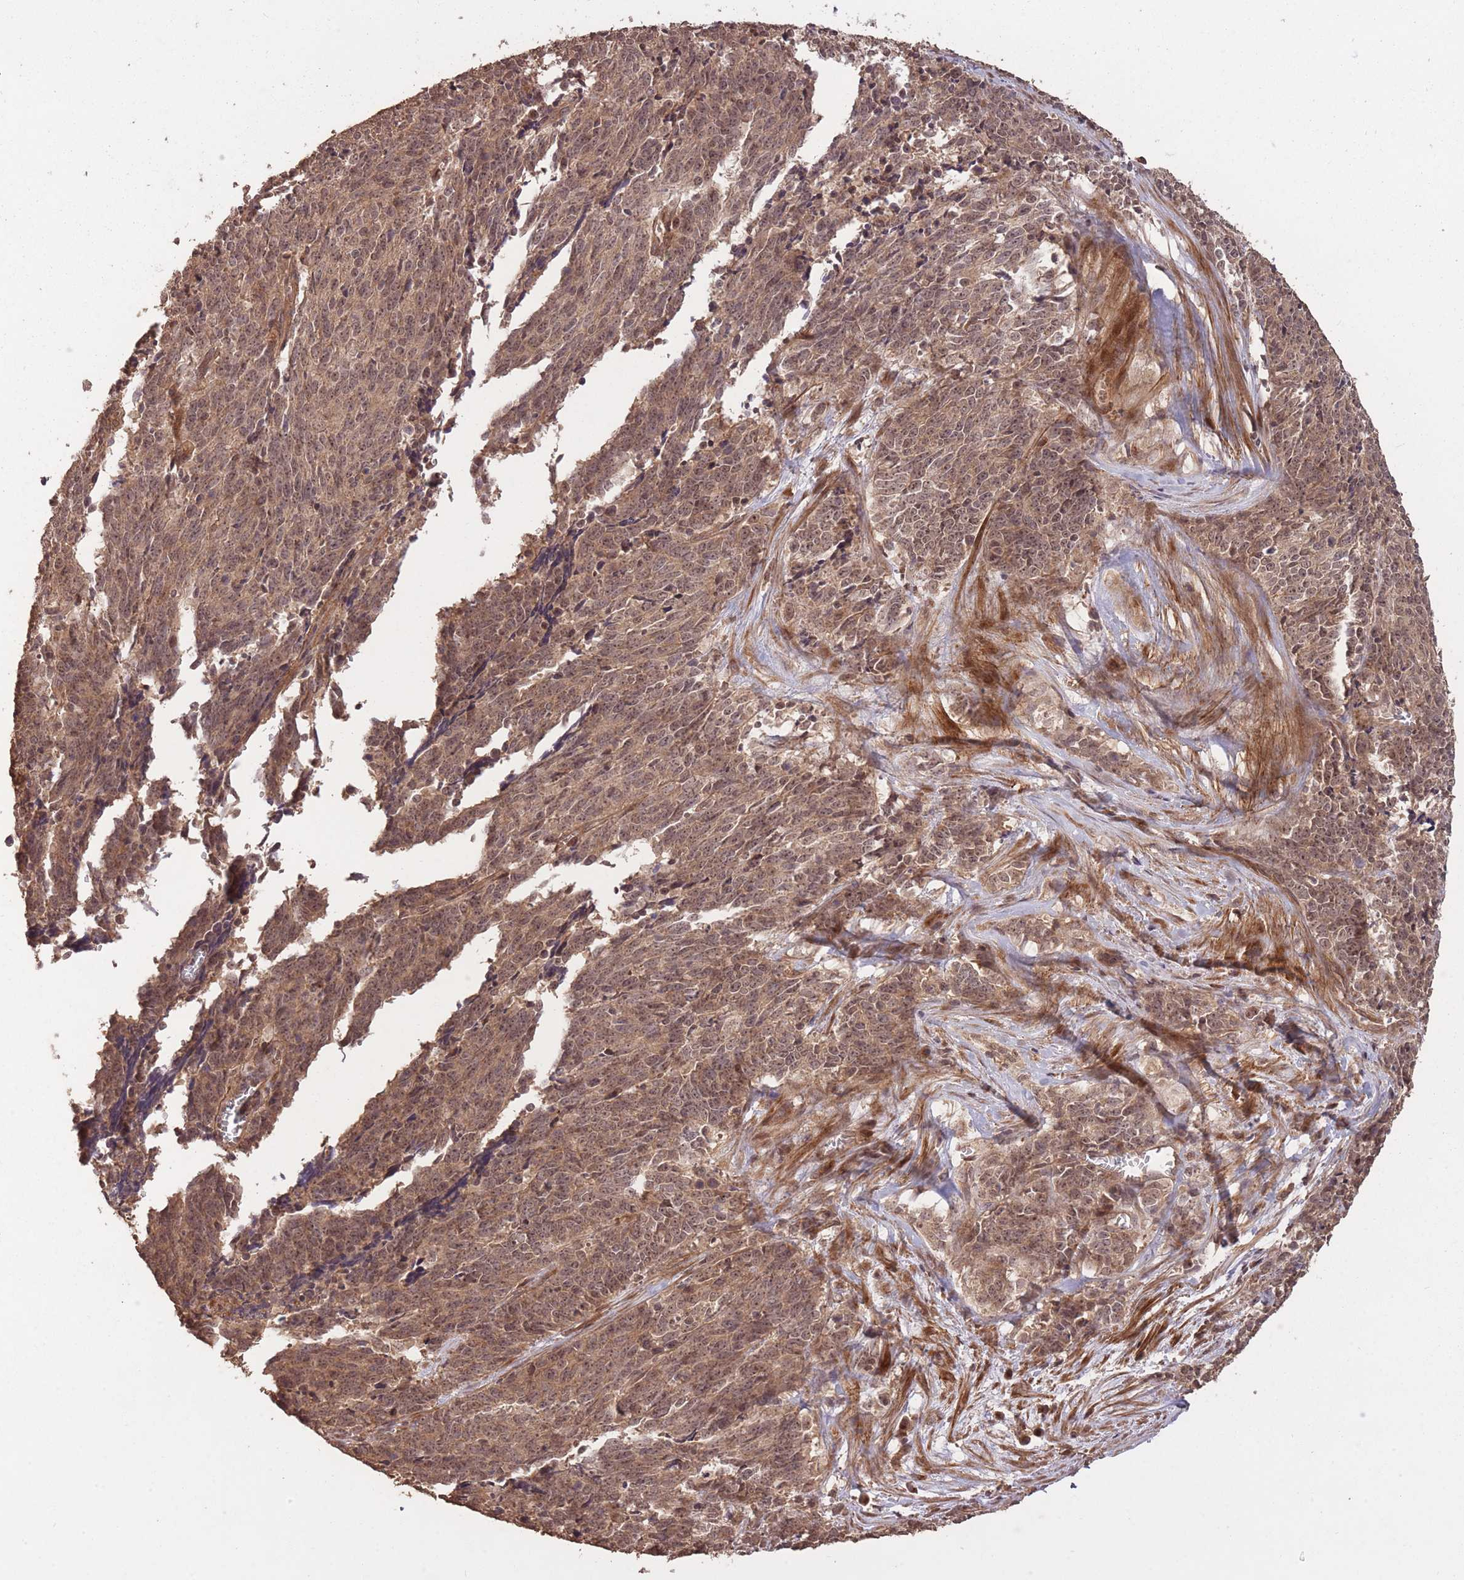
{"staining": {"intensity": "moderate", "quantity": ">75%", "location": "cytoplasmic/membranous,nuclear"}, "tissue": "cervical cancer", "cell_type": "Tumor cells", "image_type": "cancer", "snomed": [{"axis": "morphology", "description": "Squamous cell carcinoma, NOS"}, {"axis": "topography", "description": "Cervix"}], "caption": "High-magnification brightfield microscopy of cervical cancer stained with DAB (3,3'-diaminobenzidine) (brown) and counterstained with hematoxylin (blue). tumor cells exhibit moderate cytoplasmic/membranous and nuclear positivity is present in about>75% of cells. (DAB = brown stain, brightfield microscopy at high magnification).", "gene": "ERBB3", "patient": {"sex": "female", "age": 29}}